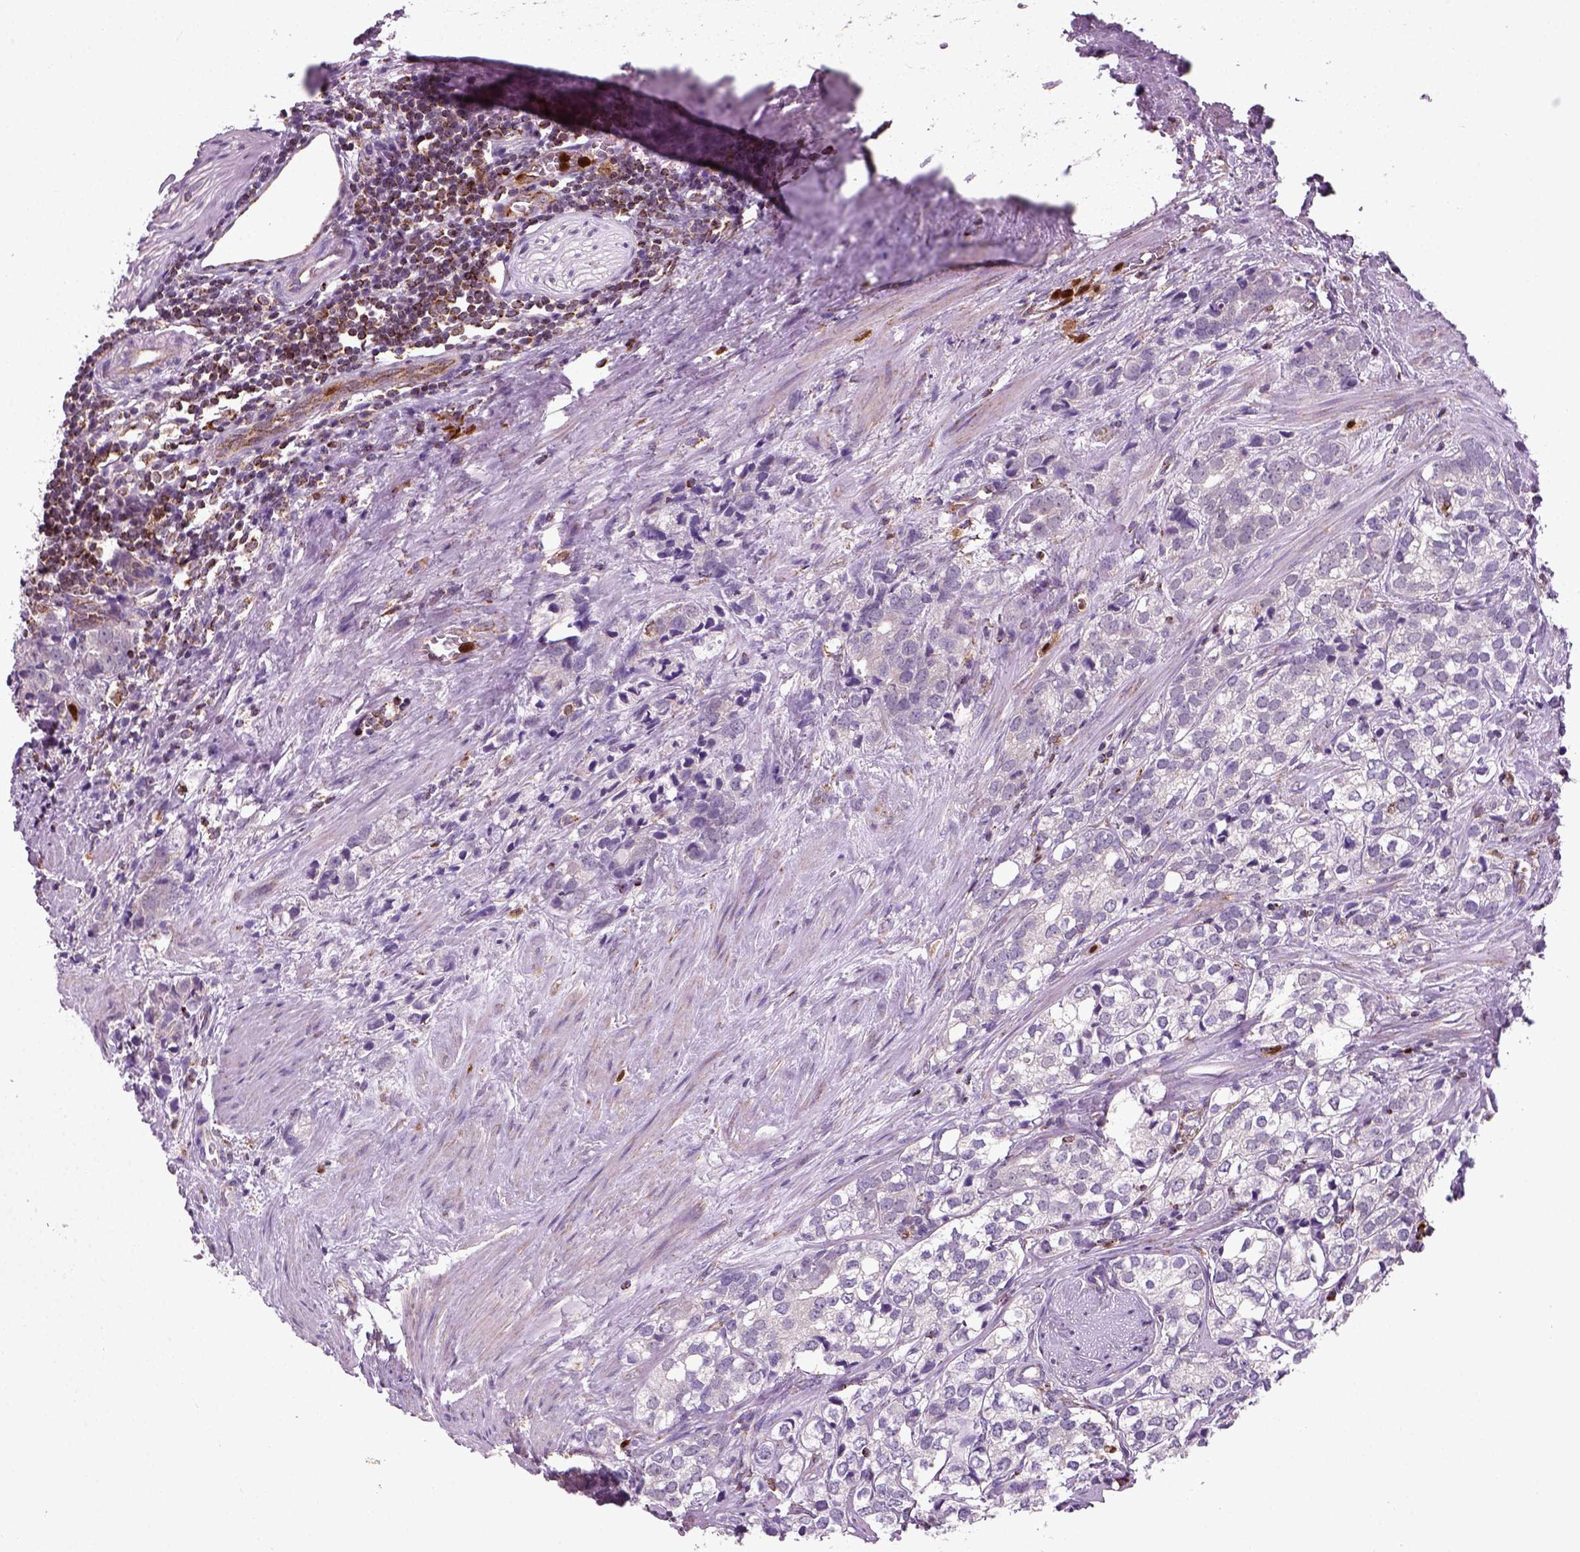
{"staining": {"intensity": "negative", "quantity": "none", "location": "none"}, "tissue": "prostate cancer", "cell_type": "Tumor cells", "image_type": "cancer", "snomed": [{"axis": "morphology", "description": "Adenocarcinoma, NOS"}, {"axis": "topography", "description": "Prostate and seminal vesicle, NOS"}], "caption": "Prostate cancer was stained to show a protein in brown. There is no significant expression in tumor cells. The staining was performed using DAB (3,3'-diaminobenzidine) to visualize the protein expression in brown, while the nuclei were stained in blue with hematoxylin (Magnification: 20x).", "gene": "NUDT16L1", "patient": {"sex": "male", "age": 63}}